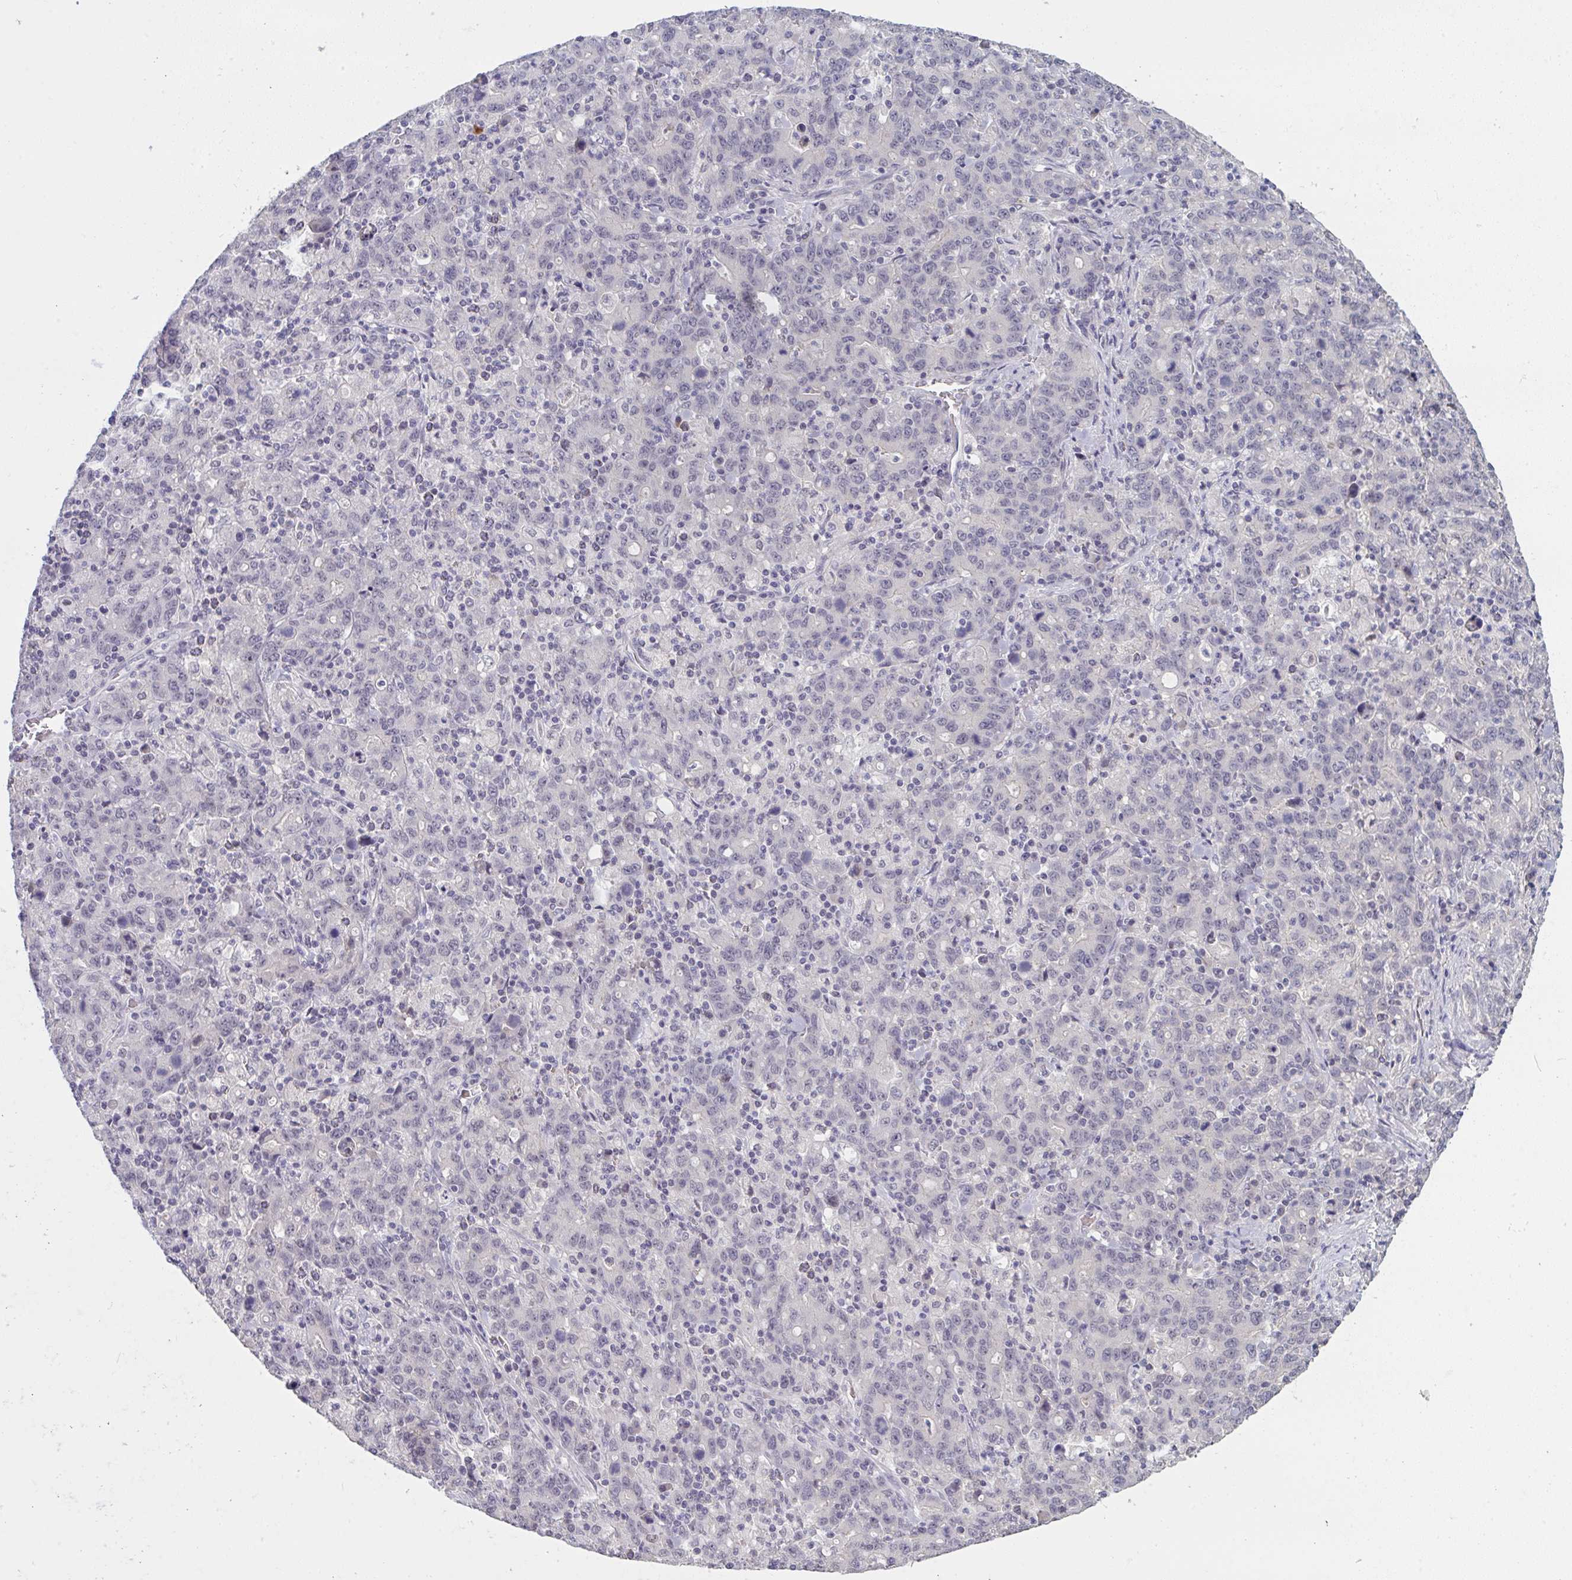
{"staining": {"intensity": "negative", "quantity": "none", "location": "none"}, "tissue": "stomach cancer", "cell_type": "Tumor cells", "image_type": "cancer", "snomed": [{"axis": "morphology", "description": "Adenocarcinoma, NOS"}, {"axis": "topography", "description": "Stomach, upper"}], "caption": "High power microscopy photomicrograph of an IHC image of adenocarcinoma (stomach), revealing no significant expression in tumor cells.", "gene": "ZNF784", "patient": {"sex": "male", "age": 69}}